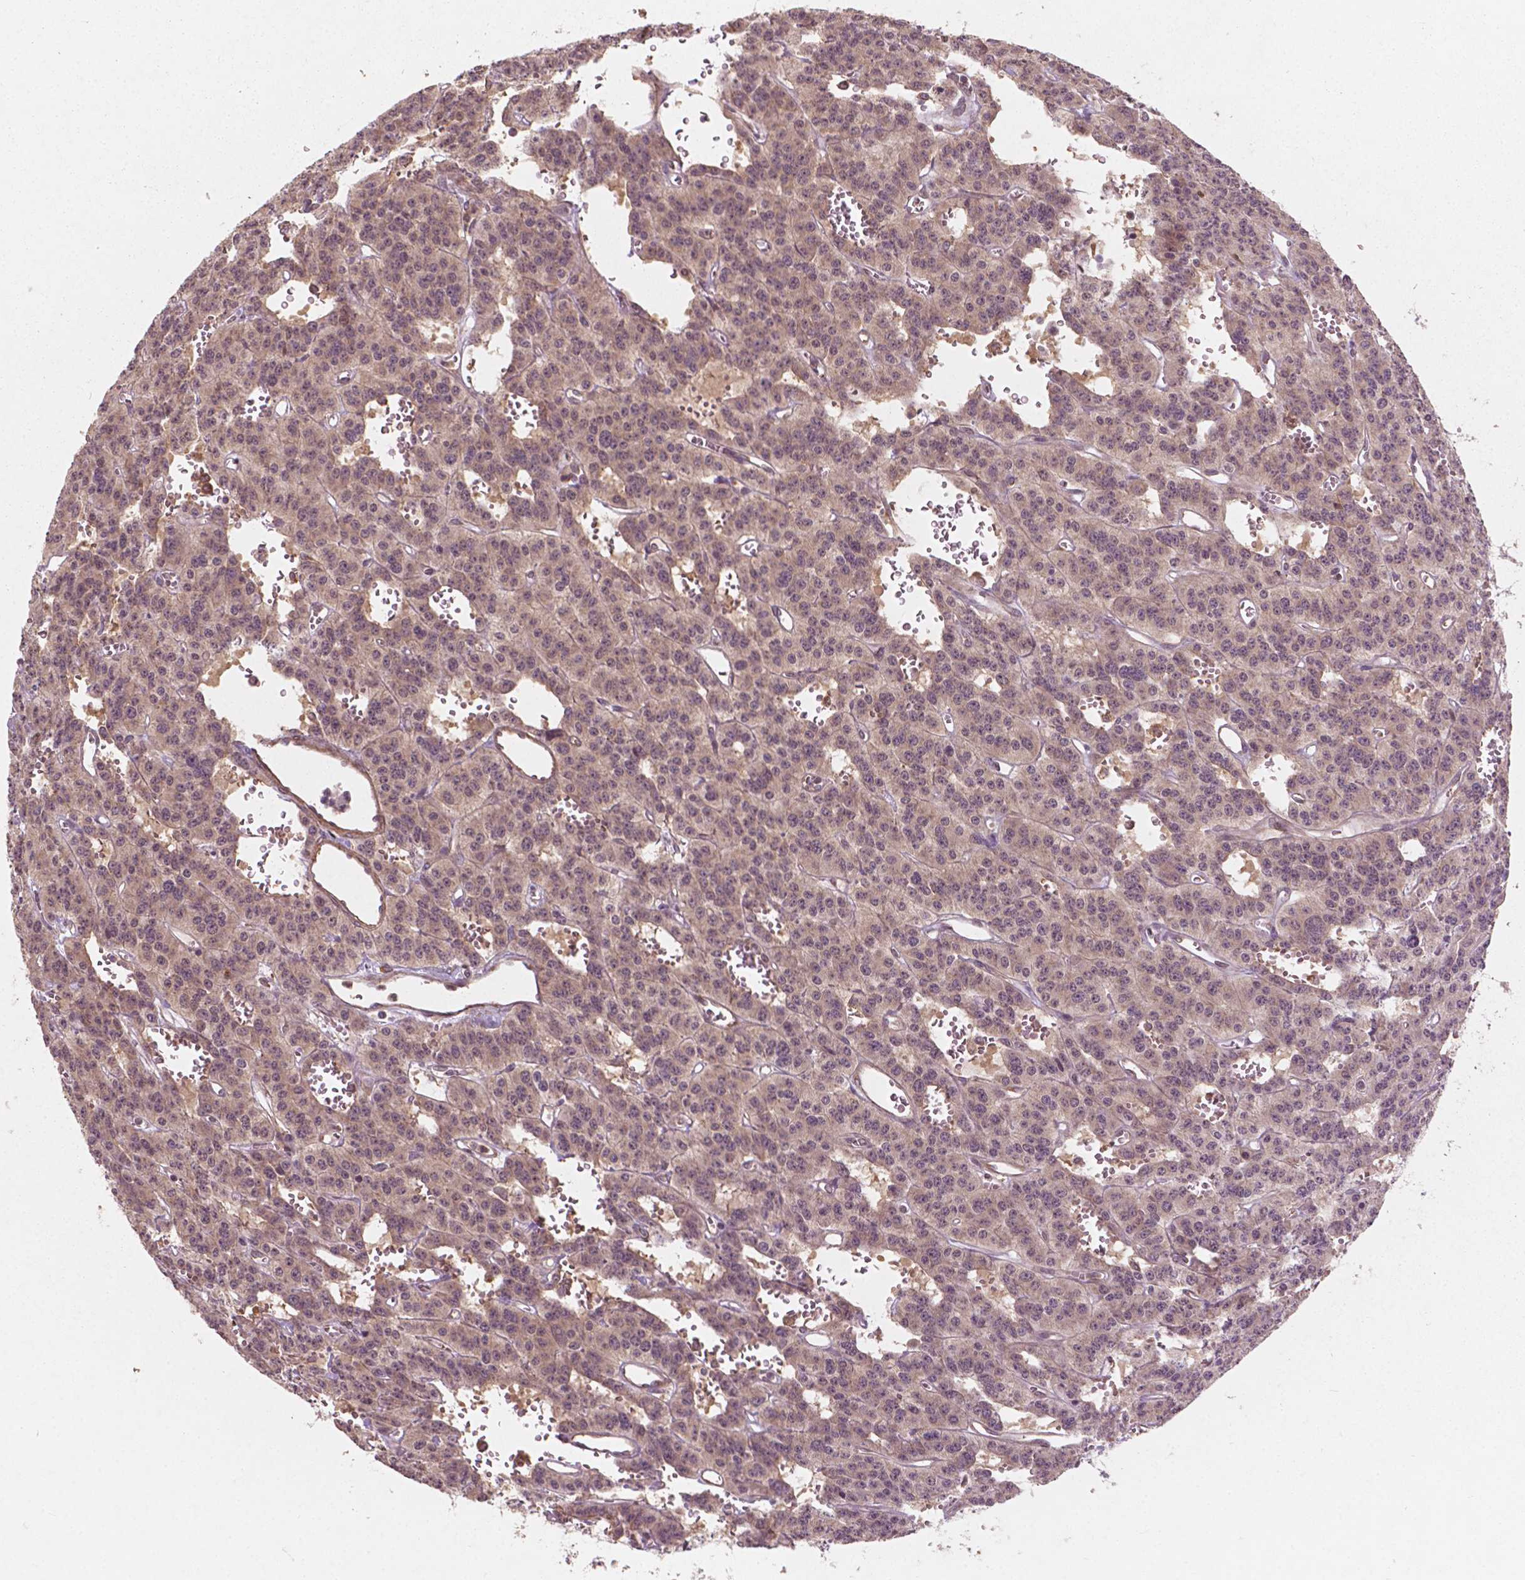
{"staining": {"intensity": "weak", "quantity": "25%-75%", "location": "cytoplasmic/membranous,nuclear"}, "tissue": "carcinoid", "cell_type": "Tumor cells", "image_type": "cancer", "snomed": [{"axis": "morphology", "description": "Carcinoid, malignant, NOS"}, {"axis": "topography", "description": "Lung"}], "caption": "DAB (3,3'-diaminobenzidine) immunohistochemical staining of carcinoid (malignant) shows weak cytoplasmic/membranous and nuclear protein positivity in approximately 25%-75% of tumor cells.", "gene": "CYFIP2", "patient": {"sex": "female", "age": 71}}